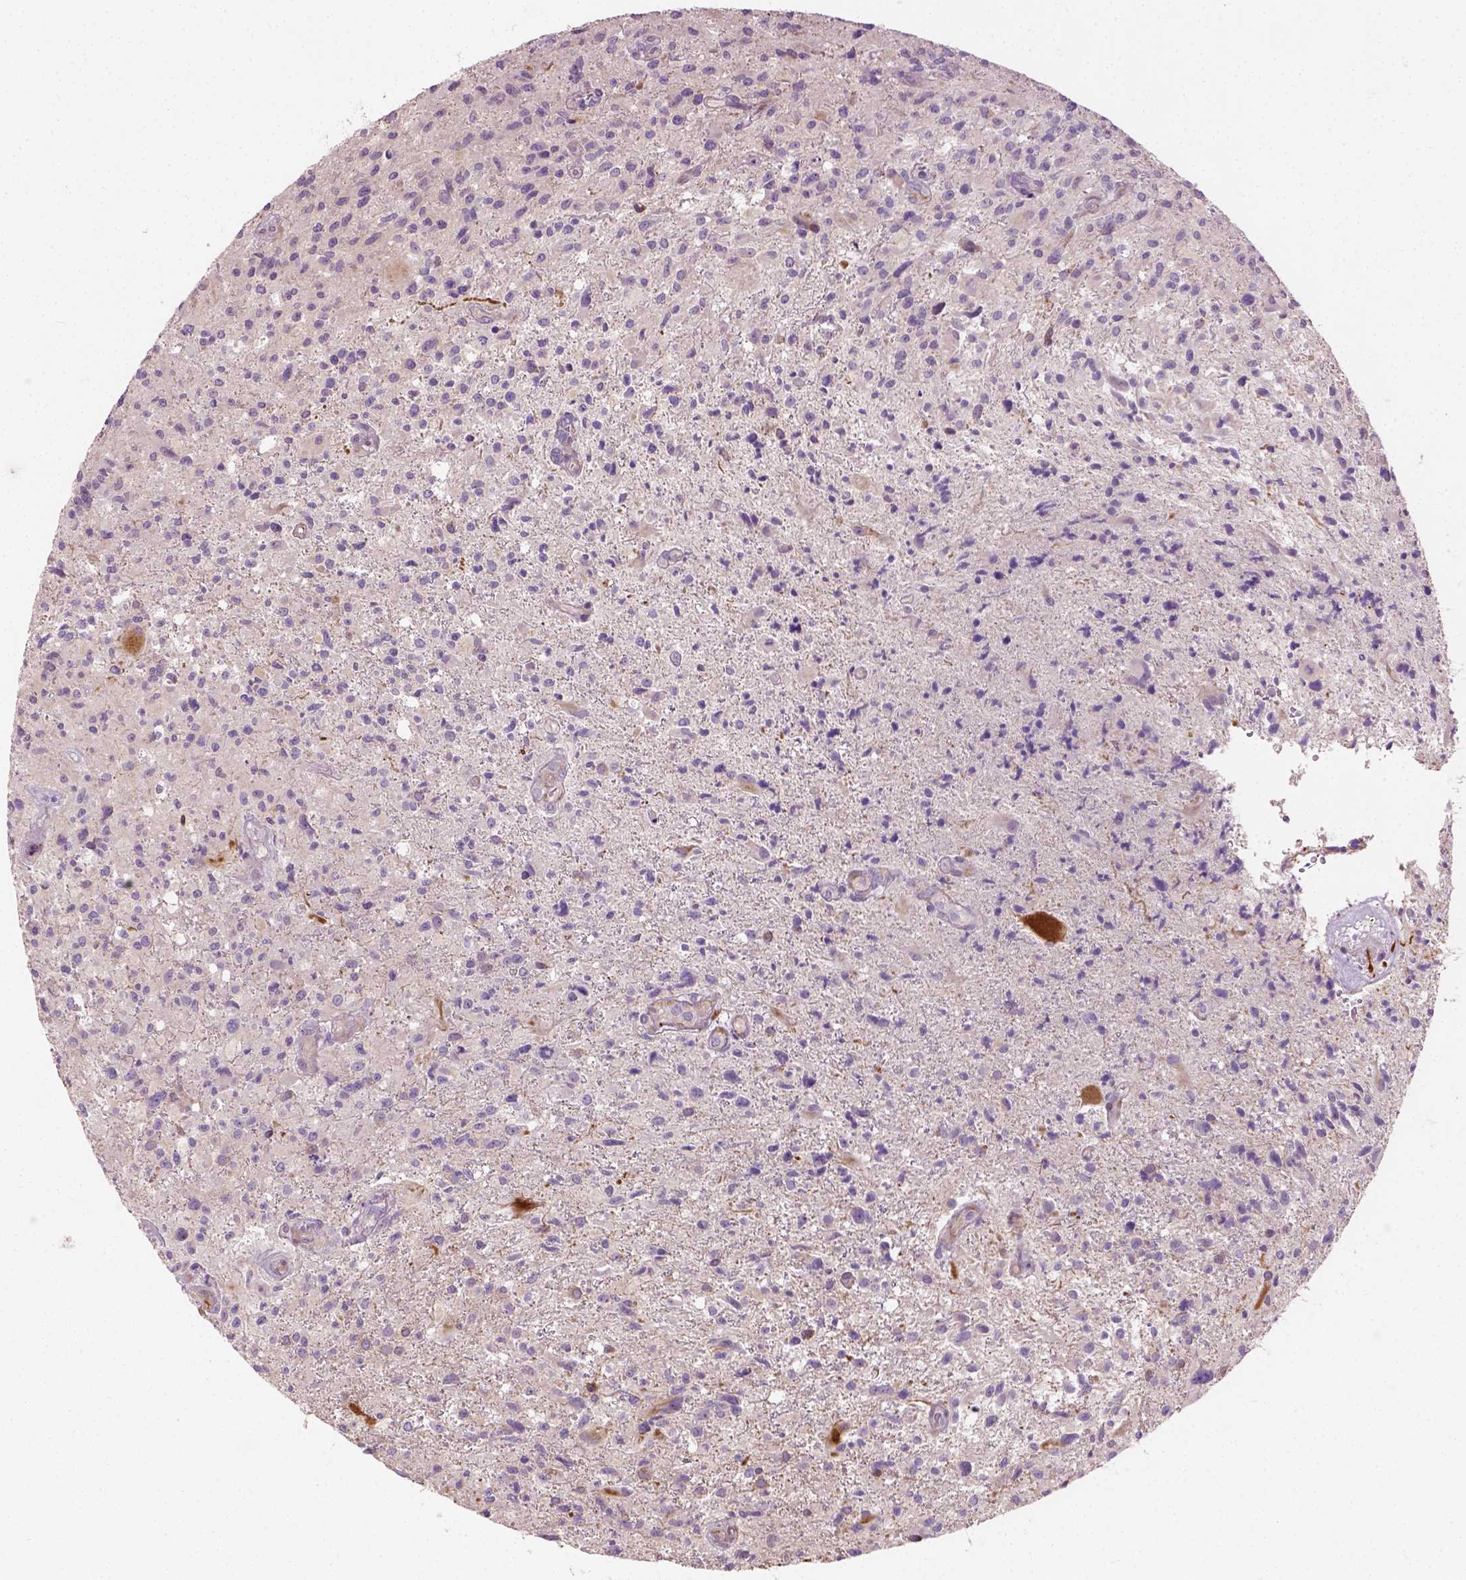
{"staining": {"intensity": "negative", "quantity": "none", "location": "none"}, "tissue": "glioma", "cell_type": "Tumor cells", "image_type": "cancer", "snomed": [{"axis": "morphology", "description": "Glioma, malignant, High grade"}, {"axis": "topography", "description": "Brain"}], "caption": "This is a photomicrograph of IHC staining of glioma, which shows no expression in tumor cells. (DAB immunohistochemistry (IHC), high magnification).", "gene": "PKP3", "patient": {"sex": "male", "age": 63}}